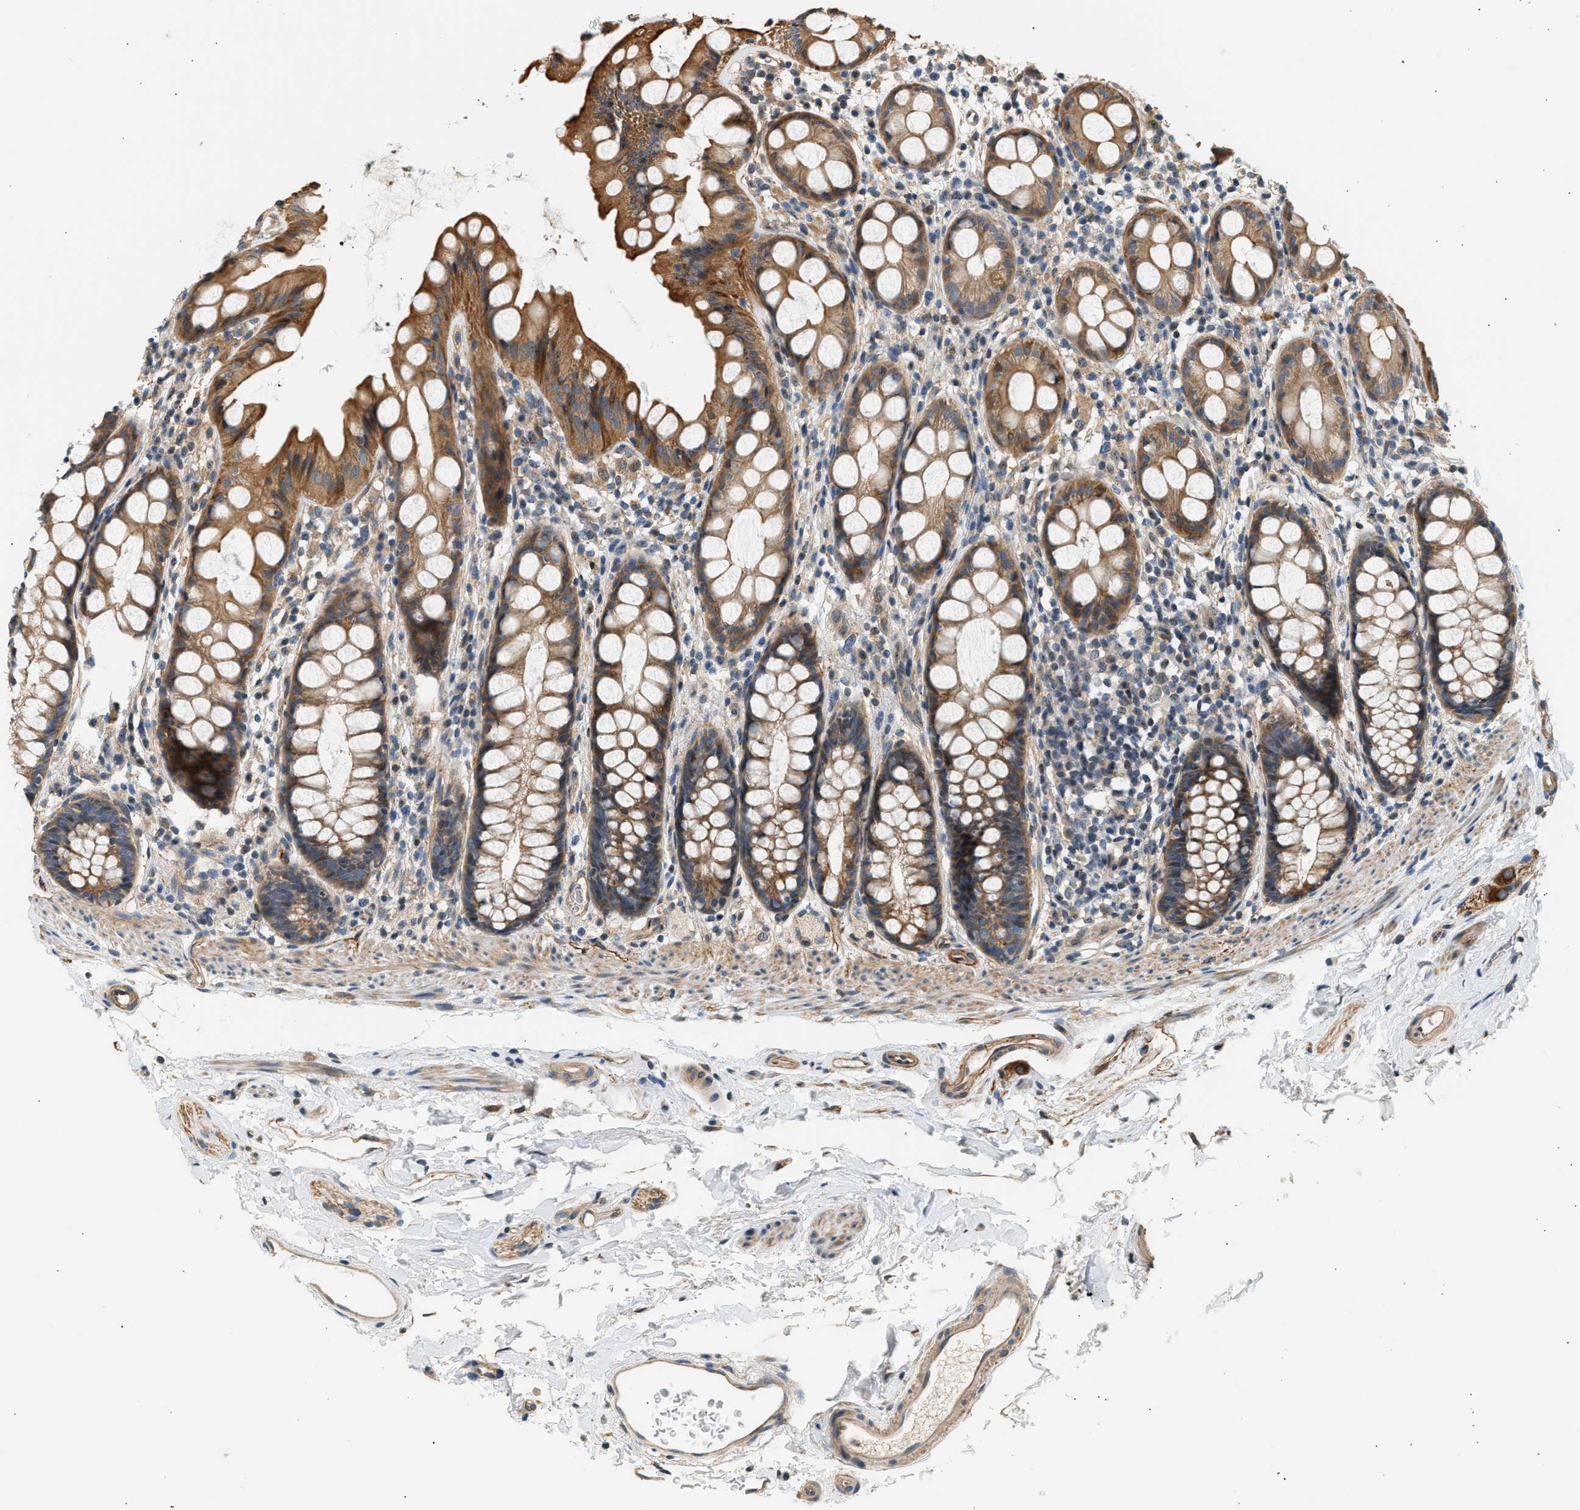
{"staining": {"intensity": "strong", "quantity": "25%-75%", "location": "cytoplasmic/membranous"}, "tissue": "rectum", "cell_type": "Glandular cells", "image_type": "normal", "snomed": [{"axis": "morphology", "description": "Normal tissue, NOS"}, {"axis": "topography", "description": "Rectum"}], "caption": "This is an image of immunohistochemistry staining of benign rectum, which shows strong expression in the cytoplasmic/membranous of glandular cells.", "gene": "WDR31", "patient": {"sex": "female", "age": 65}}